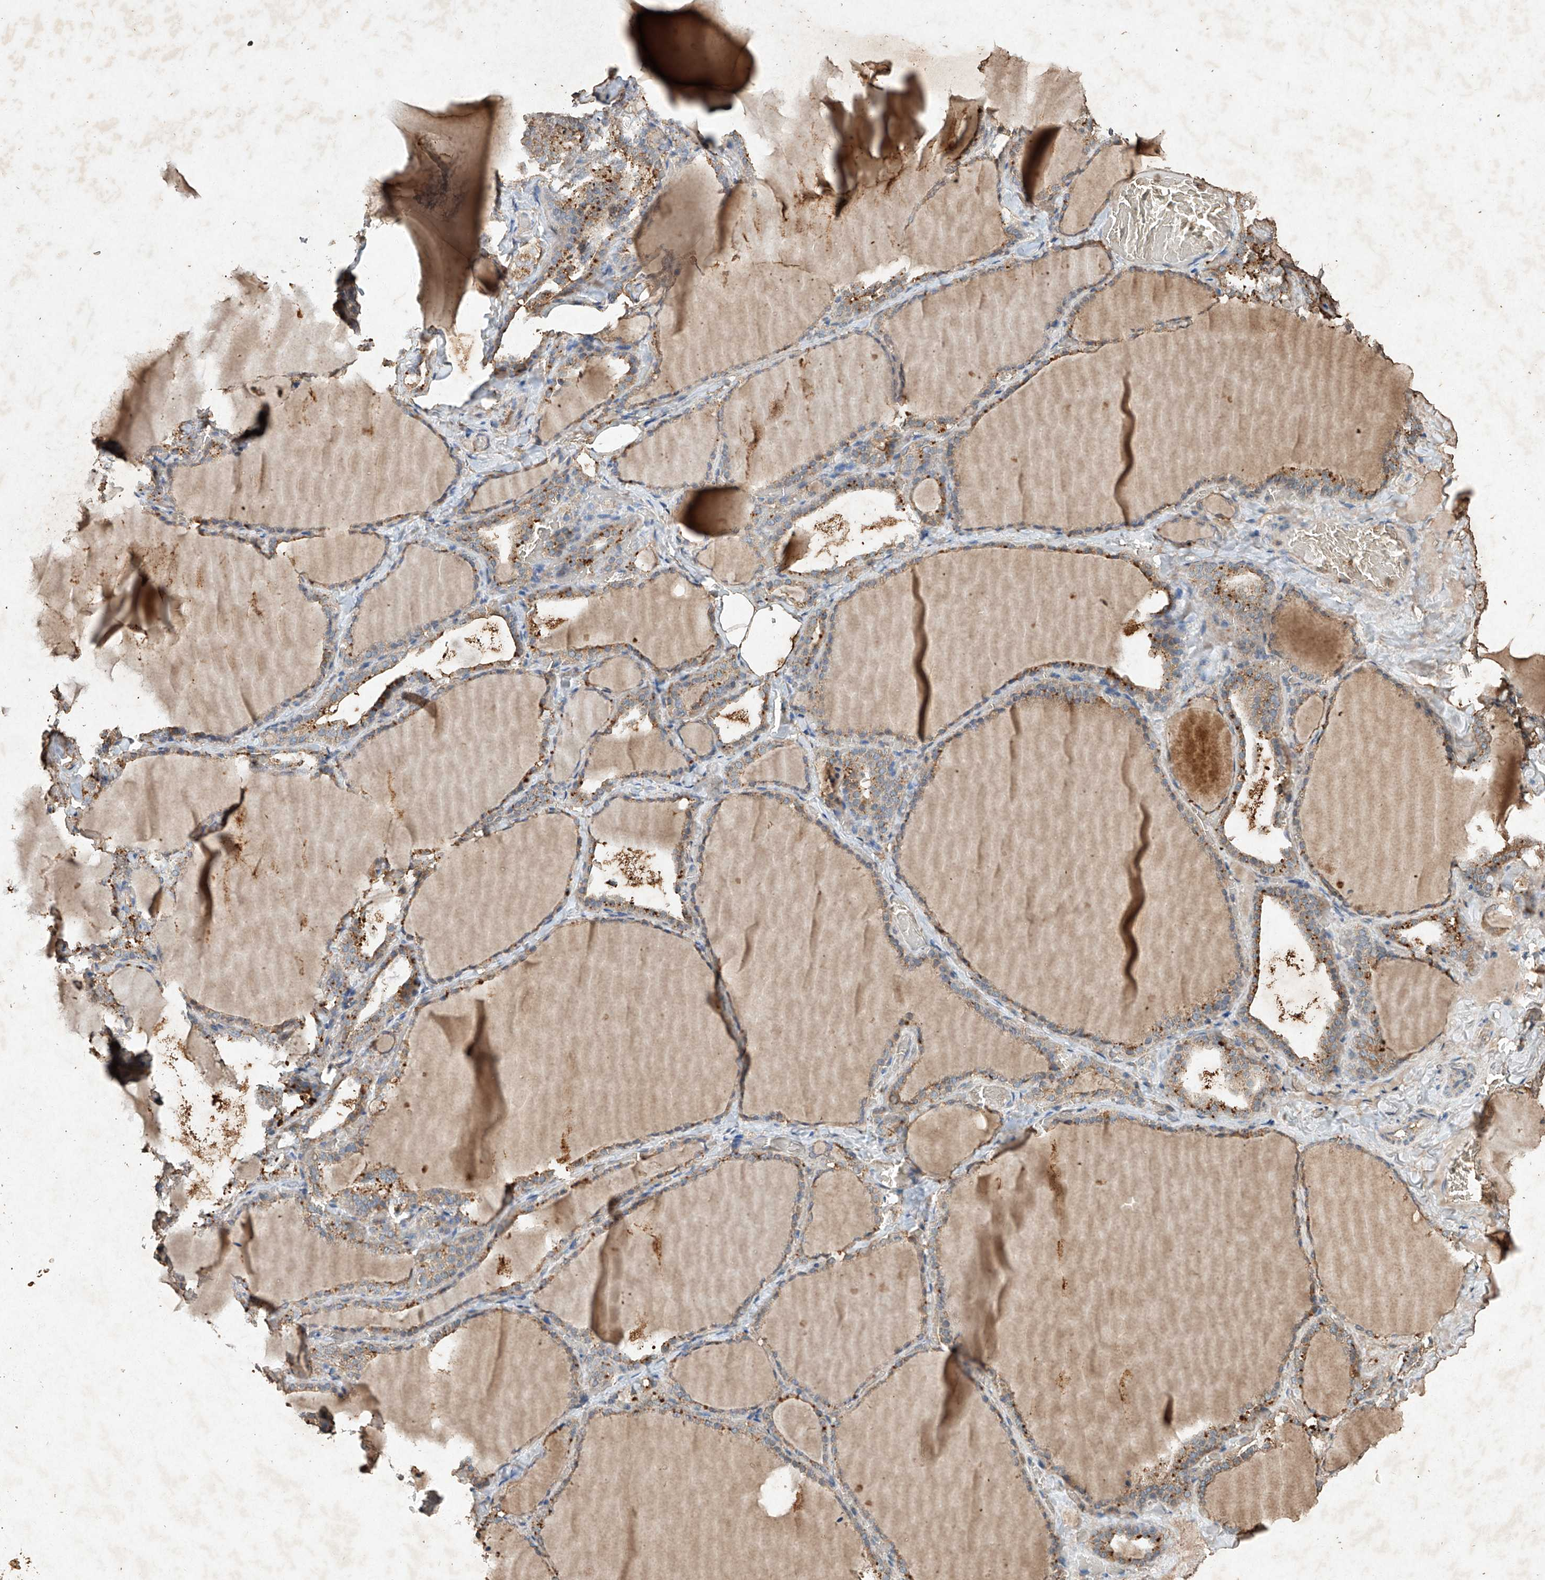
{"staining": {"intensity": "moderate", "quantity": "25%-75%", "location": "cytoplasmic/membranous"}, "tissue": "thyroid gland", "cell_type": "Glandular cells", "image_type": "normal", "snomed": [{"axis": "morphology", "description": "Normal tissue, NOS"}, {"axis": "topography", "description": "Thyroid gland"}], "caption": "Benign thyroid gland demonstrates moderate cytoplasmic/membranous staining in approximately 25%-75% of glandular cells, visualized by immunohistochemistry.", "gene": "STK3", "patient": {"sex": "female", "age": 22}}